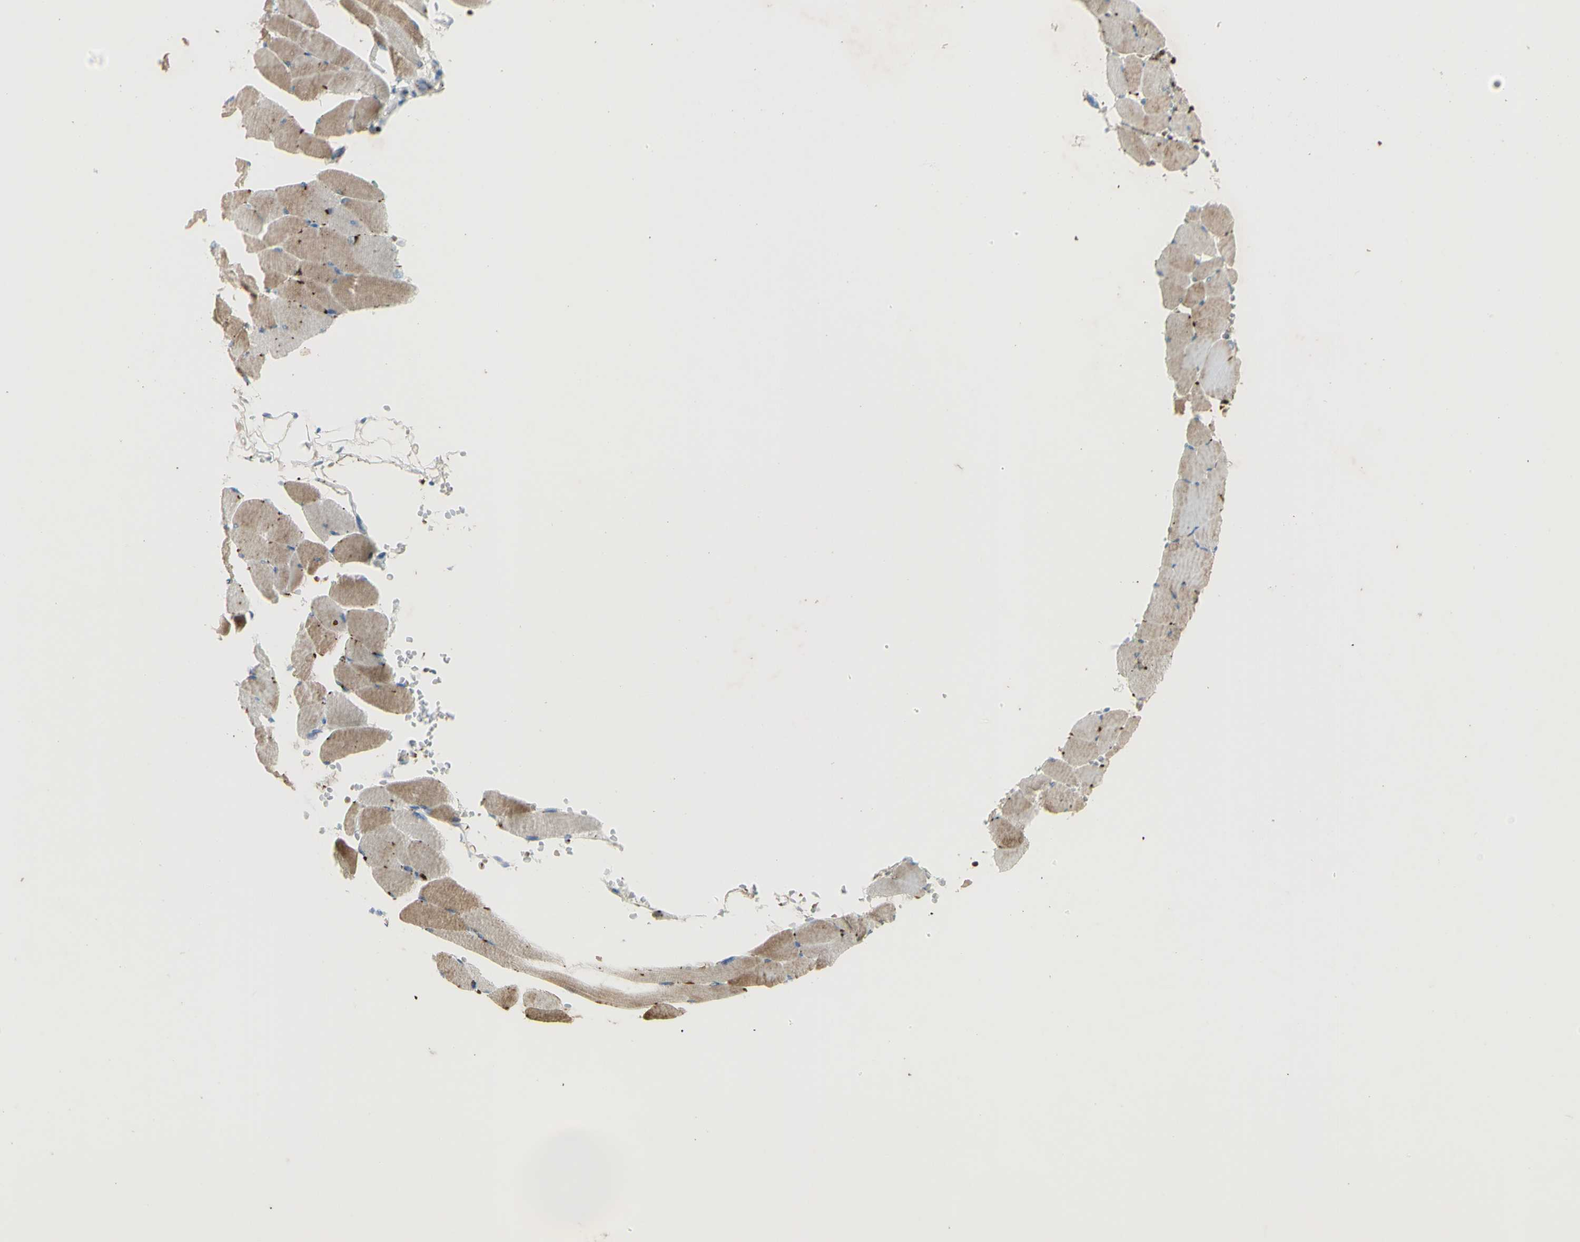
{"staining": {"intensity": "moderate", "quantity": "25%-75%", "location": "cytoplasmic/membranous"}, "tissue": "skeletal muscle", "cell_type": "Myocytes", "image_type": "normal", "snomed": [{"axis": "morphology", "description": "Normal tissue, NOS"}, {"axis": "topography", "description": "Skeletal muscle"}, {"axis": "topography", "description": "Oral tissue"}, {"axis": "topography", "description": "Peripheral nerve tissue"}], "caption": "This micrograph reveals normal skeletal muscle stained with immunohistochemistry to label a protein in brown. The cytoplasmic/membranous of myocytes show moderate positivity for the protein. Nuclei are counter-stained blue.", "gene": "GAN", "patient": {"sex": "female", "age": 84}}